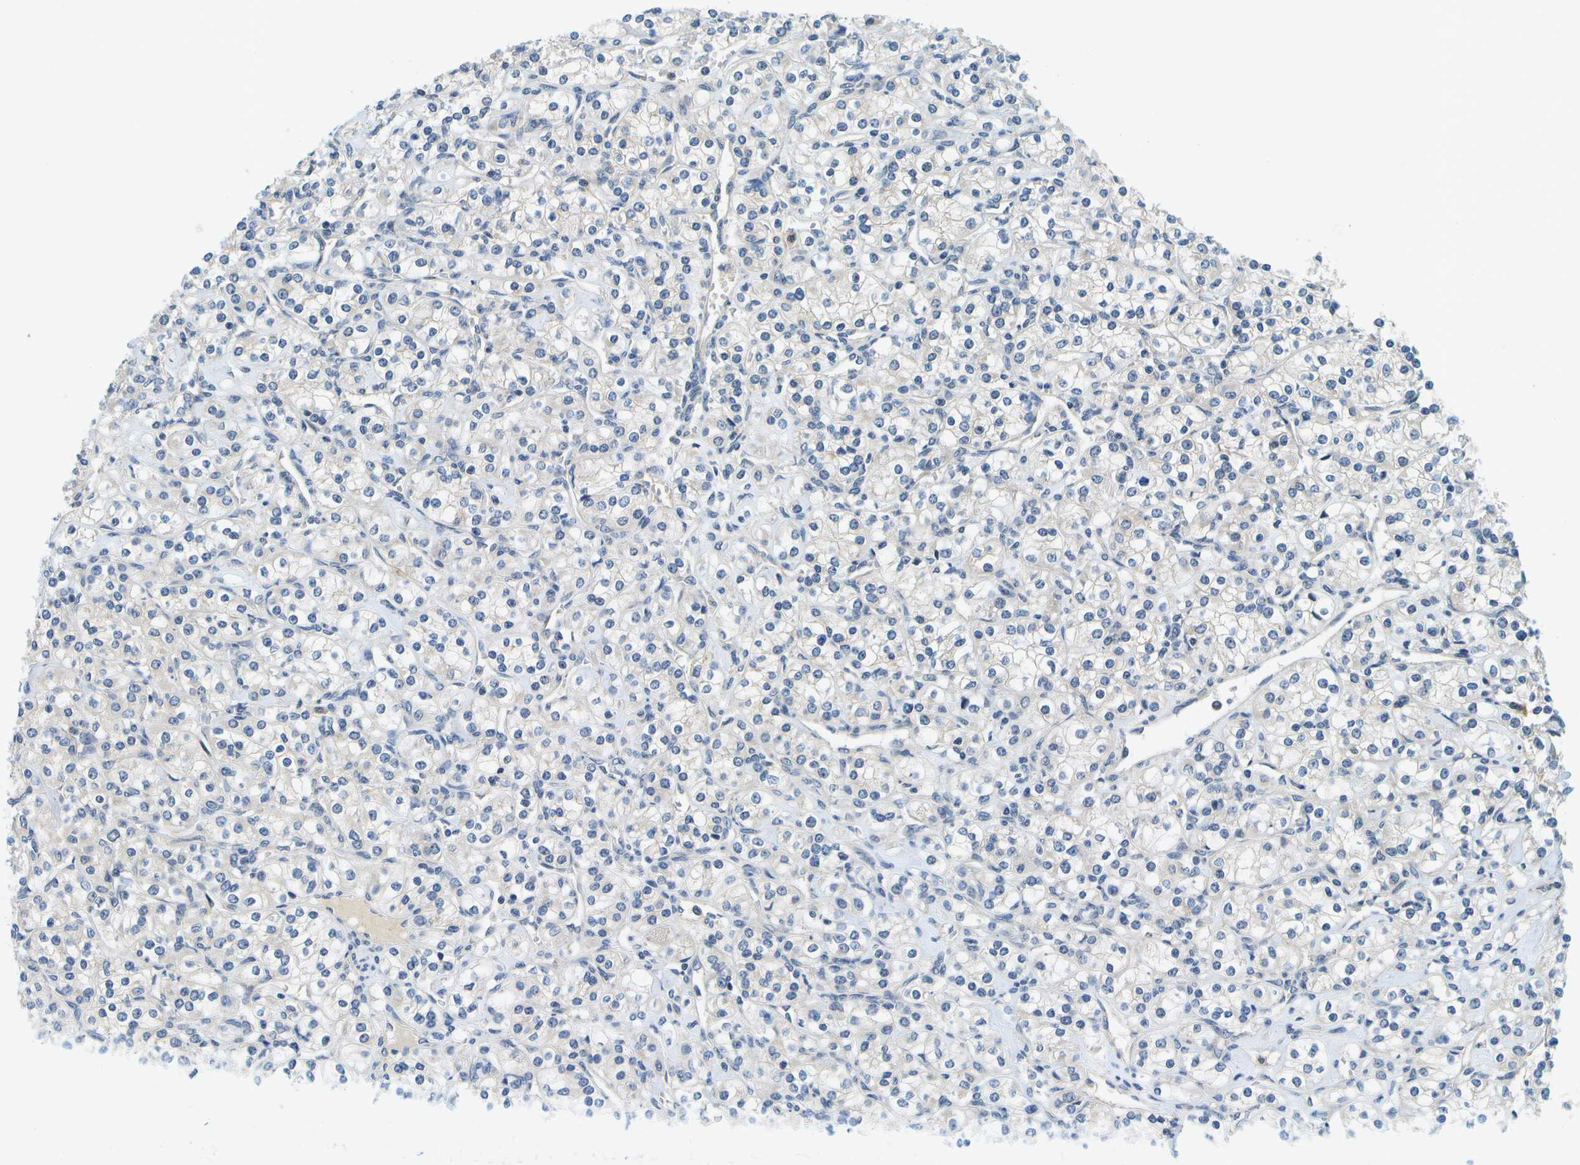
{"staining": {"intensity": "negative", "quantity": "none", "location": "none"}, "tissue": "renal cancer", "cell_type": "Tumor cells", "image_type": "cancer", "snomed": [{"axis": "morphology", "description": "Adenocarcinoma, NOS"}, {"axis": "topography", "description": "Kidney"}], "caption": "An image of human renal cancer is negative for staining in tumor cells.", "gene": "RASGRP2", "patient": {"sex": "male", "age": 77}}